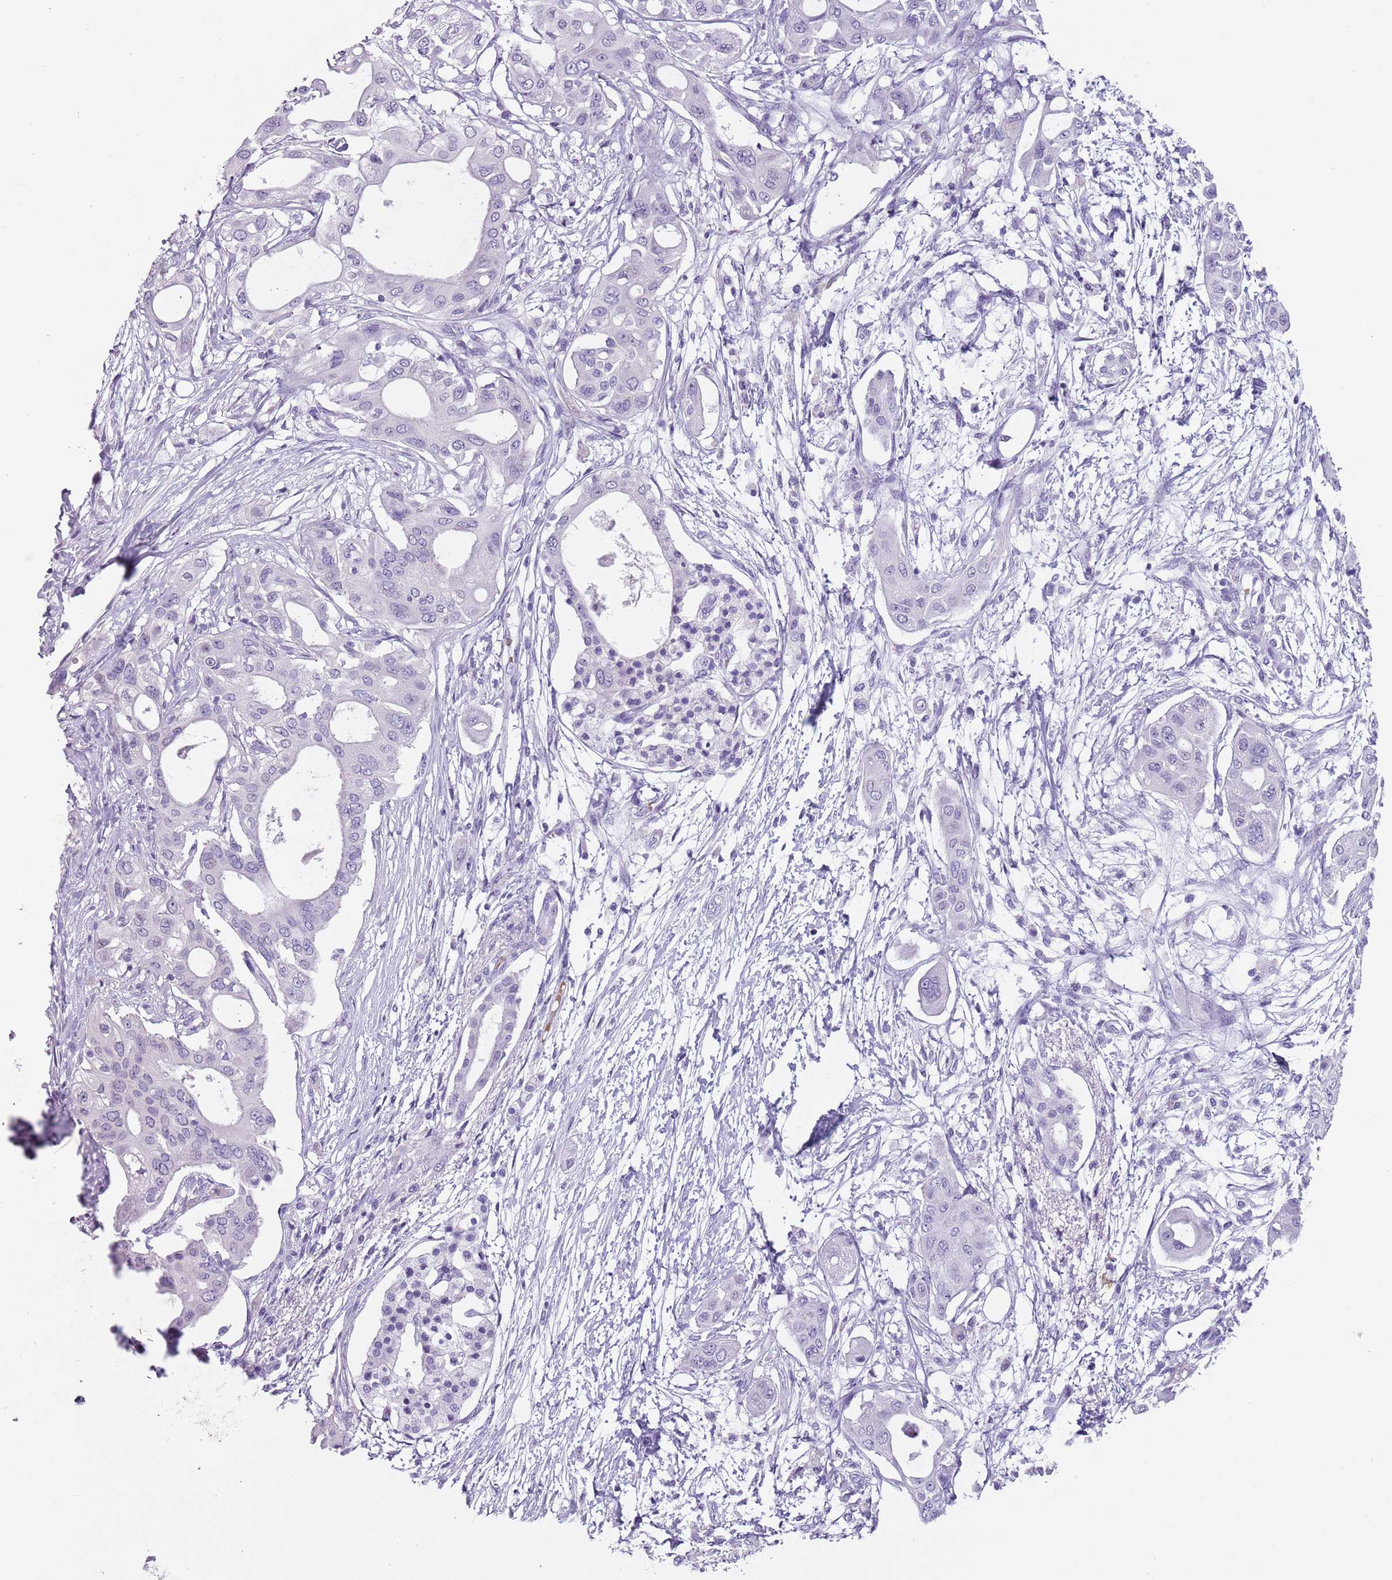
{"staining": {"intensity": "negative", "quantity": "none", "location": "none"}, "tissue": "pancreatic cancer", "cell_type": "Tumor cells", "image_type": "cancer", "snomed": [{"axis": "morphology", "description": "Adenocarcinoma, NOS"}, {"axis": "topography", "description": "Pancreas"}], "caption": "Tumor cells show no significant protein positivity in pancreatic cancer.", "gene": "SPESP1", "patient": {"sex": "male", "age": 68}}